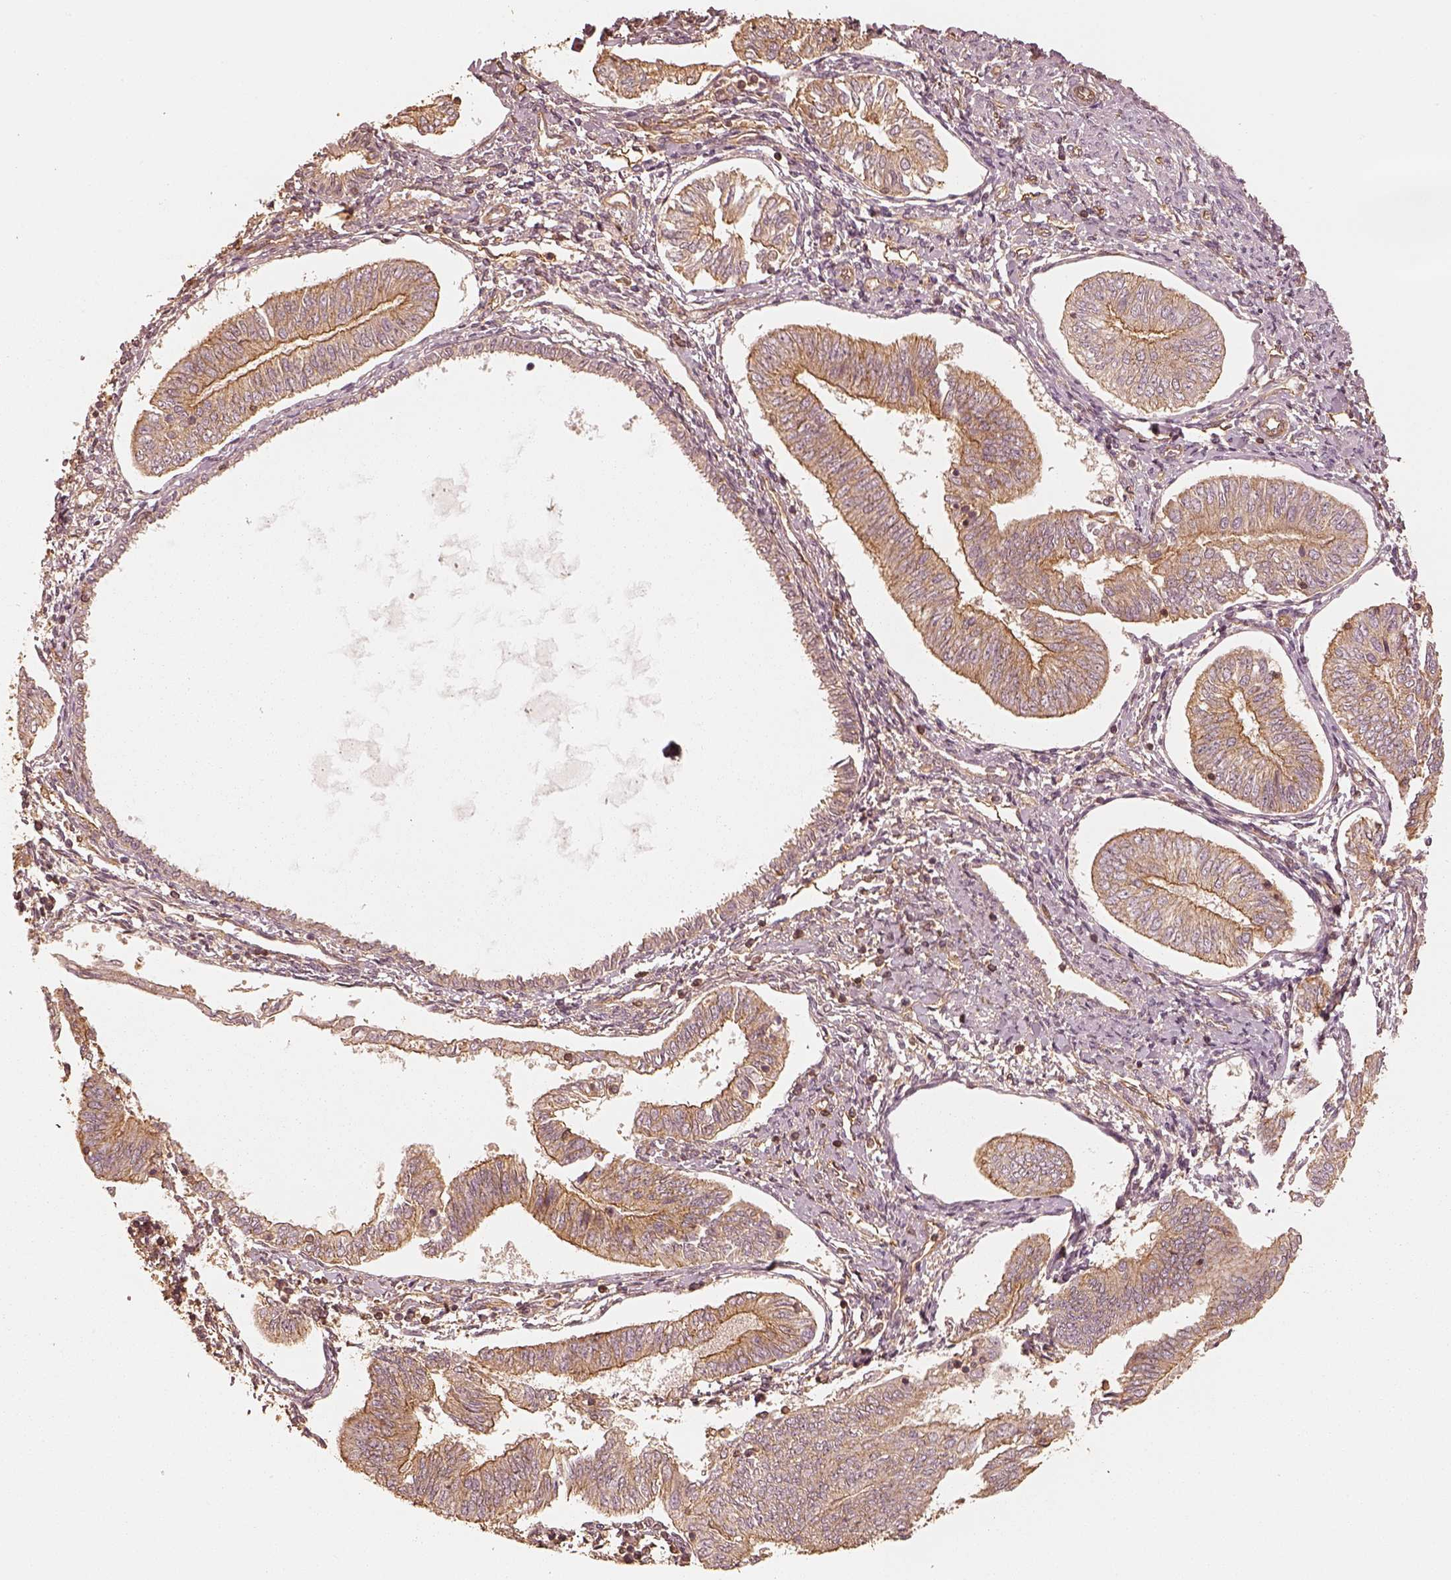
{"staining": {"intensity": "moderate", "quantity": "25%-75%", "location": "cytoplasmic/membranous"}, "tissue": "endometrial cancer", "cell_type": "Tumor cells", "image_type": "cancer", "snomed": [{"axis": "morphology", "description": "Adenocarcinoma, NOS"}, {"axis": "topography", "description": "Endometrium"}], "caption": "Endometrial cancer (adenocarcinoma) tissue demonstrates moderate cytoplasmic/membranous staining in approximately 25%-75% of tumor cells, visualized by immunohistochemistry.", "gene": "WDR7", "patient": {"sex": "female", "age": 58}}